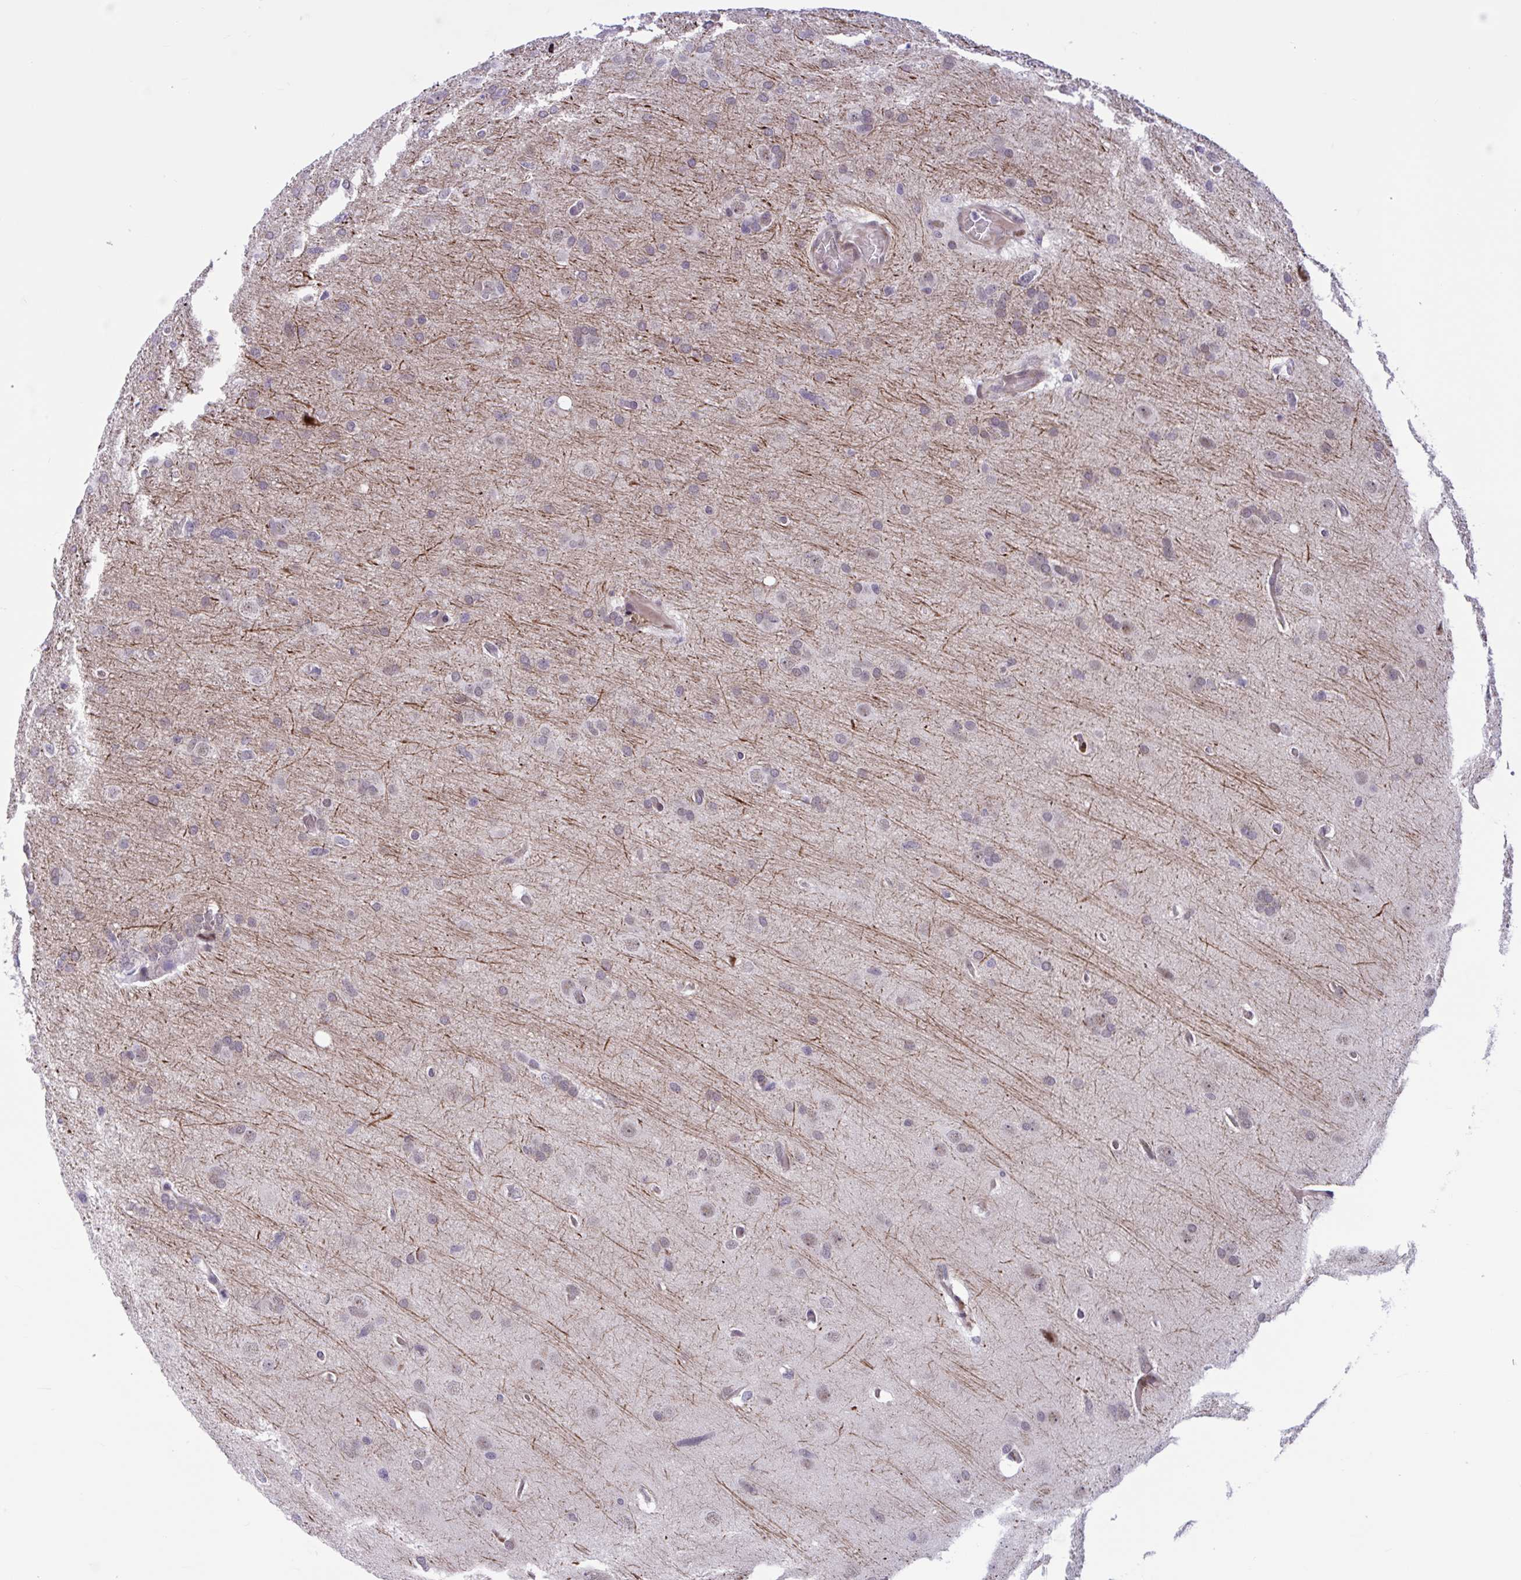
{"staining": {"intensity": "weak", "quantity": "25%-75%", "location": "cytoplasmic/membranous"}, "tissue": "glioma", "cell_type": "Tumor cells", "image_type": "cancer", "snomed": [{"axis": "morphology", "description": "Glioma, malignant, High grade"}, {"axis": "topography", "description": "Brain"}], "caption": "Immunohistochemistry (IHC) micrograph of human malignant glioma (high-grade) stained for a protein (brown), which demonstrates low levels of weak cytoplasmic/membranous staining in about 25%-75% of tumor cells.", "gene": "RBL1", "patient": {"sex": "male", "age": 53}}